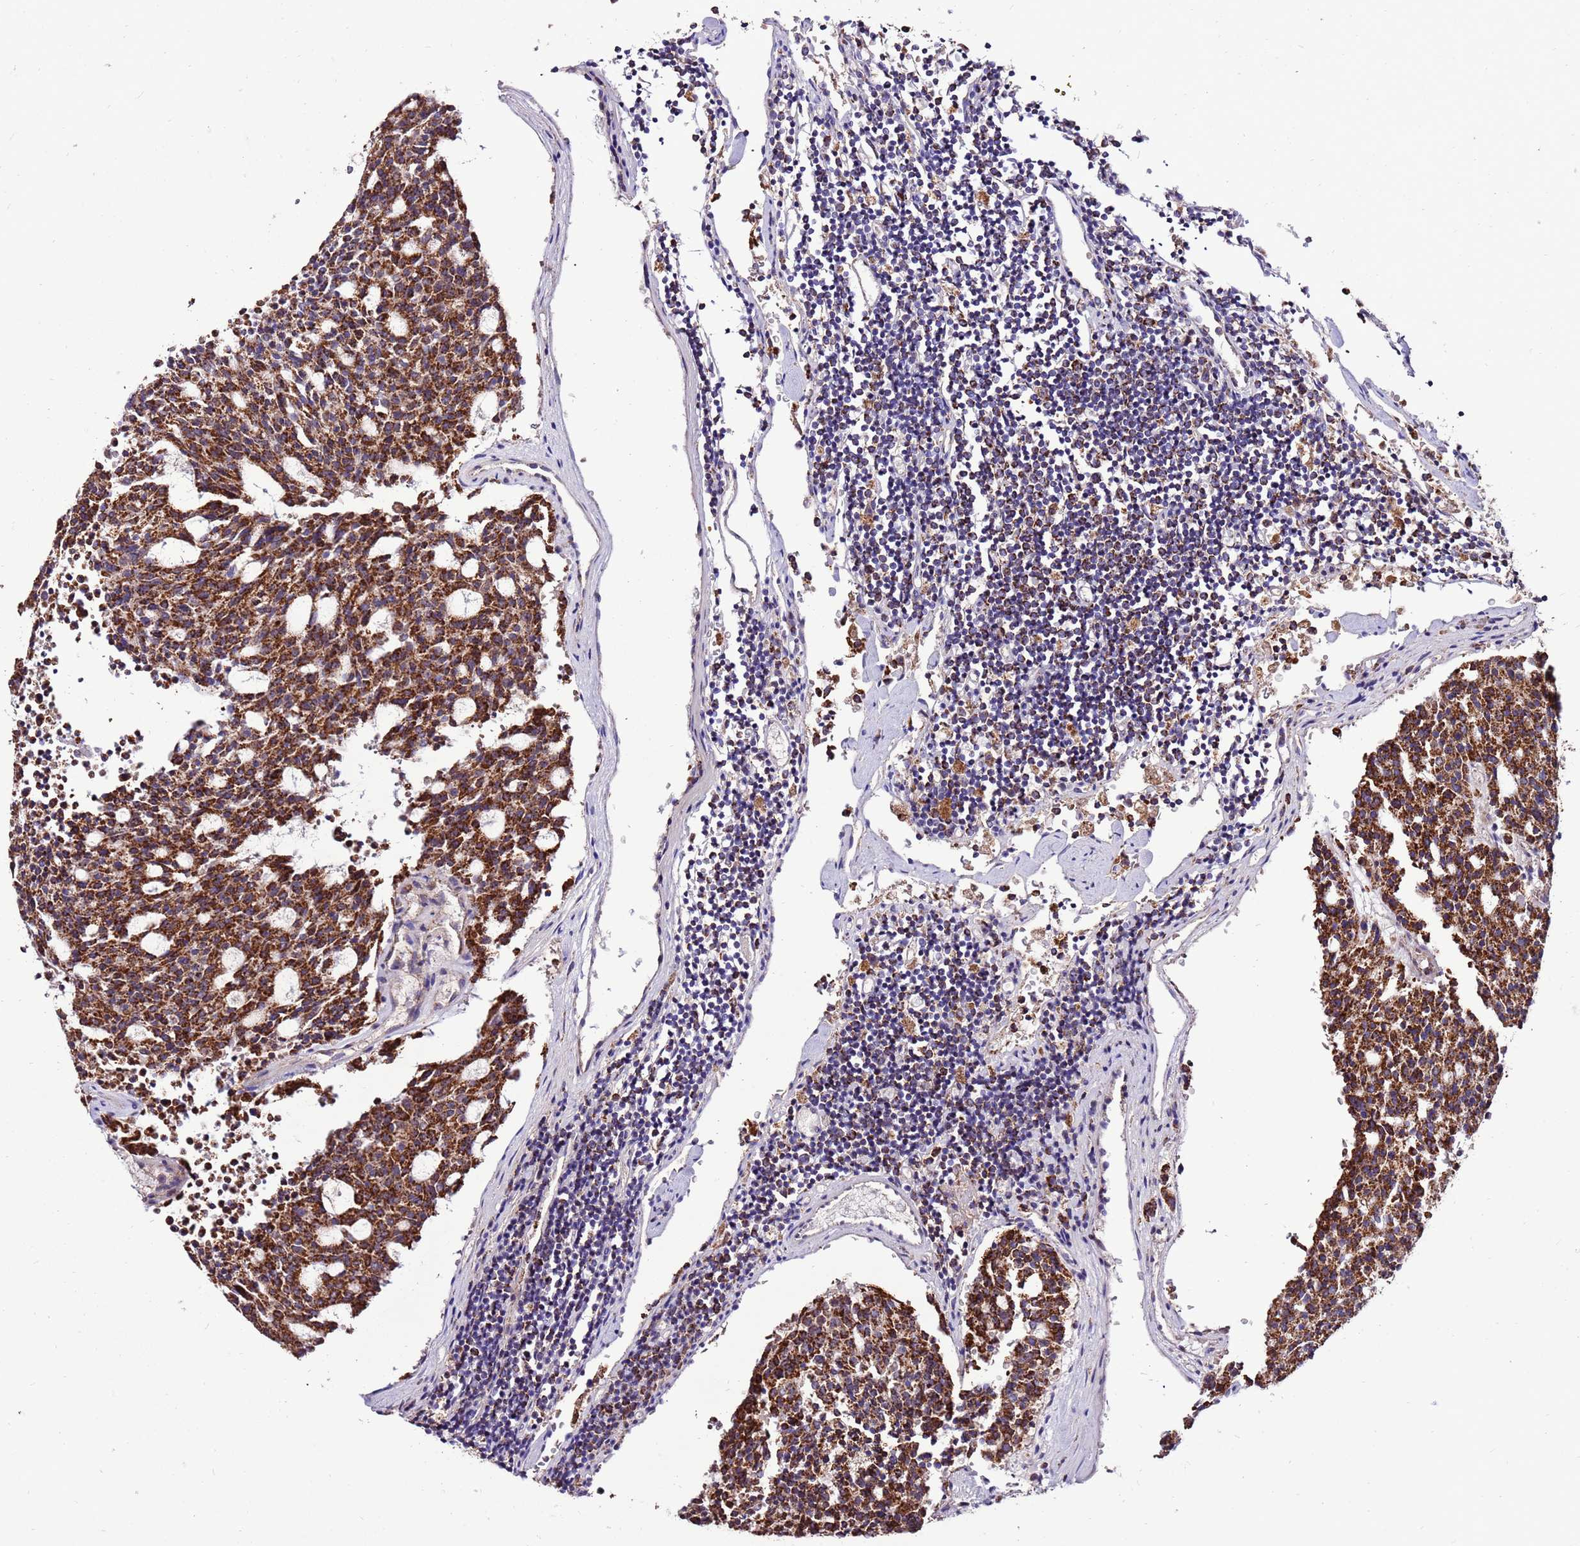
{"staining": {"intensity": "strong", "quantity": ">75%", "location": "cytoplasmic/membranous"}, "tissue": "carcinoid", "cell_type": "Tumor cells", "image_type": "cancer", "snomed": [{"axis": "morphology", "description": "Carcinoid, malignant, NOS"}, {"axis": "topography", "description": "Pancreas"}], "caption": "An image of carcinoid stained for a protein reveals strong cytoplasmic/membranous brown staining in tumor cells.", "gene": "SPSB3", "patient": {"sex": "female", "age": 54}}